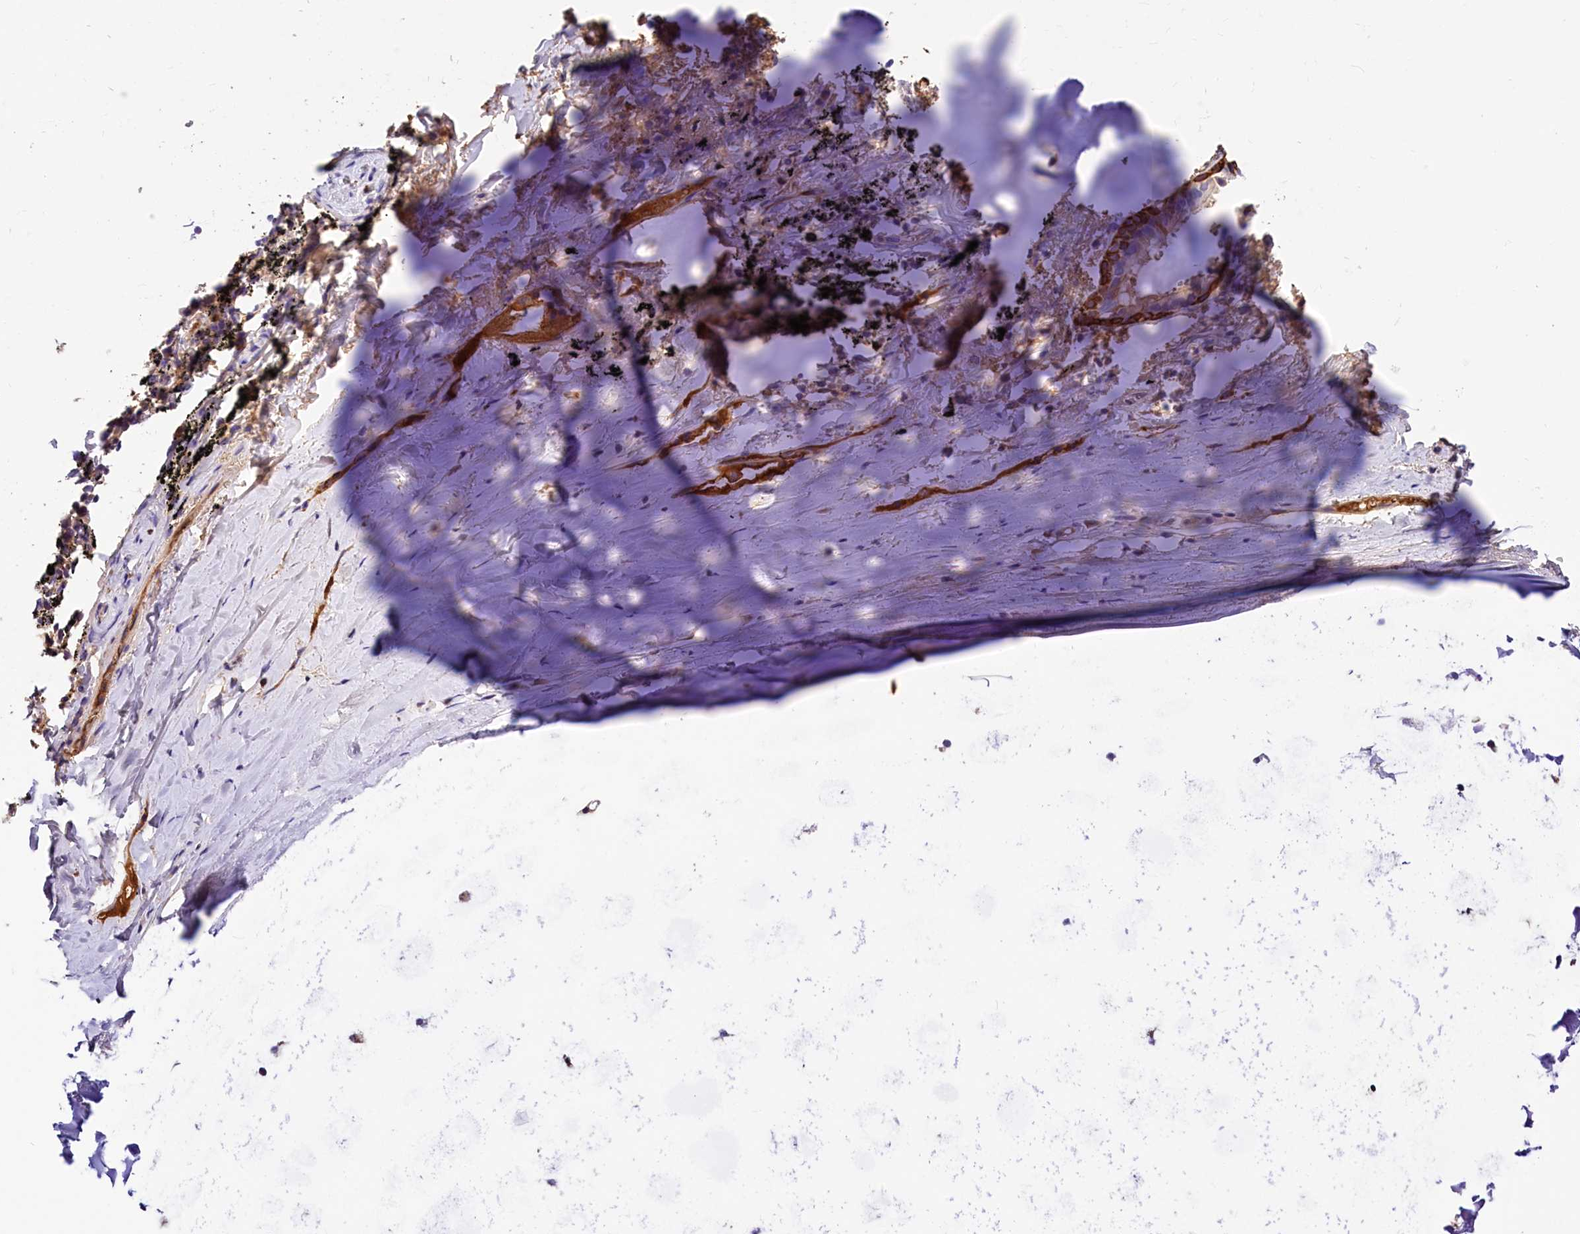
{"staining": {"intensity": "negative", "quantity": "none", "location": "none"}, "tissue": "adipose tissue", "cell_type": "Adipocytes", "image_type": "normal", "snomed": [{"axis": "morphology", "description": "Normal tissue, NOS"}, {"axis": "topography", "description": "Lymph node"}, {"axis": "topography", "description": "Bronchus"}], "caption": "IHC micrograph of unremarkable adipose tissue stained for a protein (brown), which demonstrates no positivity in adipocytes. Brightfield microscopy of immunohistochemistry (IHC) stained with DAB (brown) and hematoxylin (blue), captured at high magnification.", "gene": "ARMC6", "patient": {"sex": "male", "age": 63}}